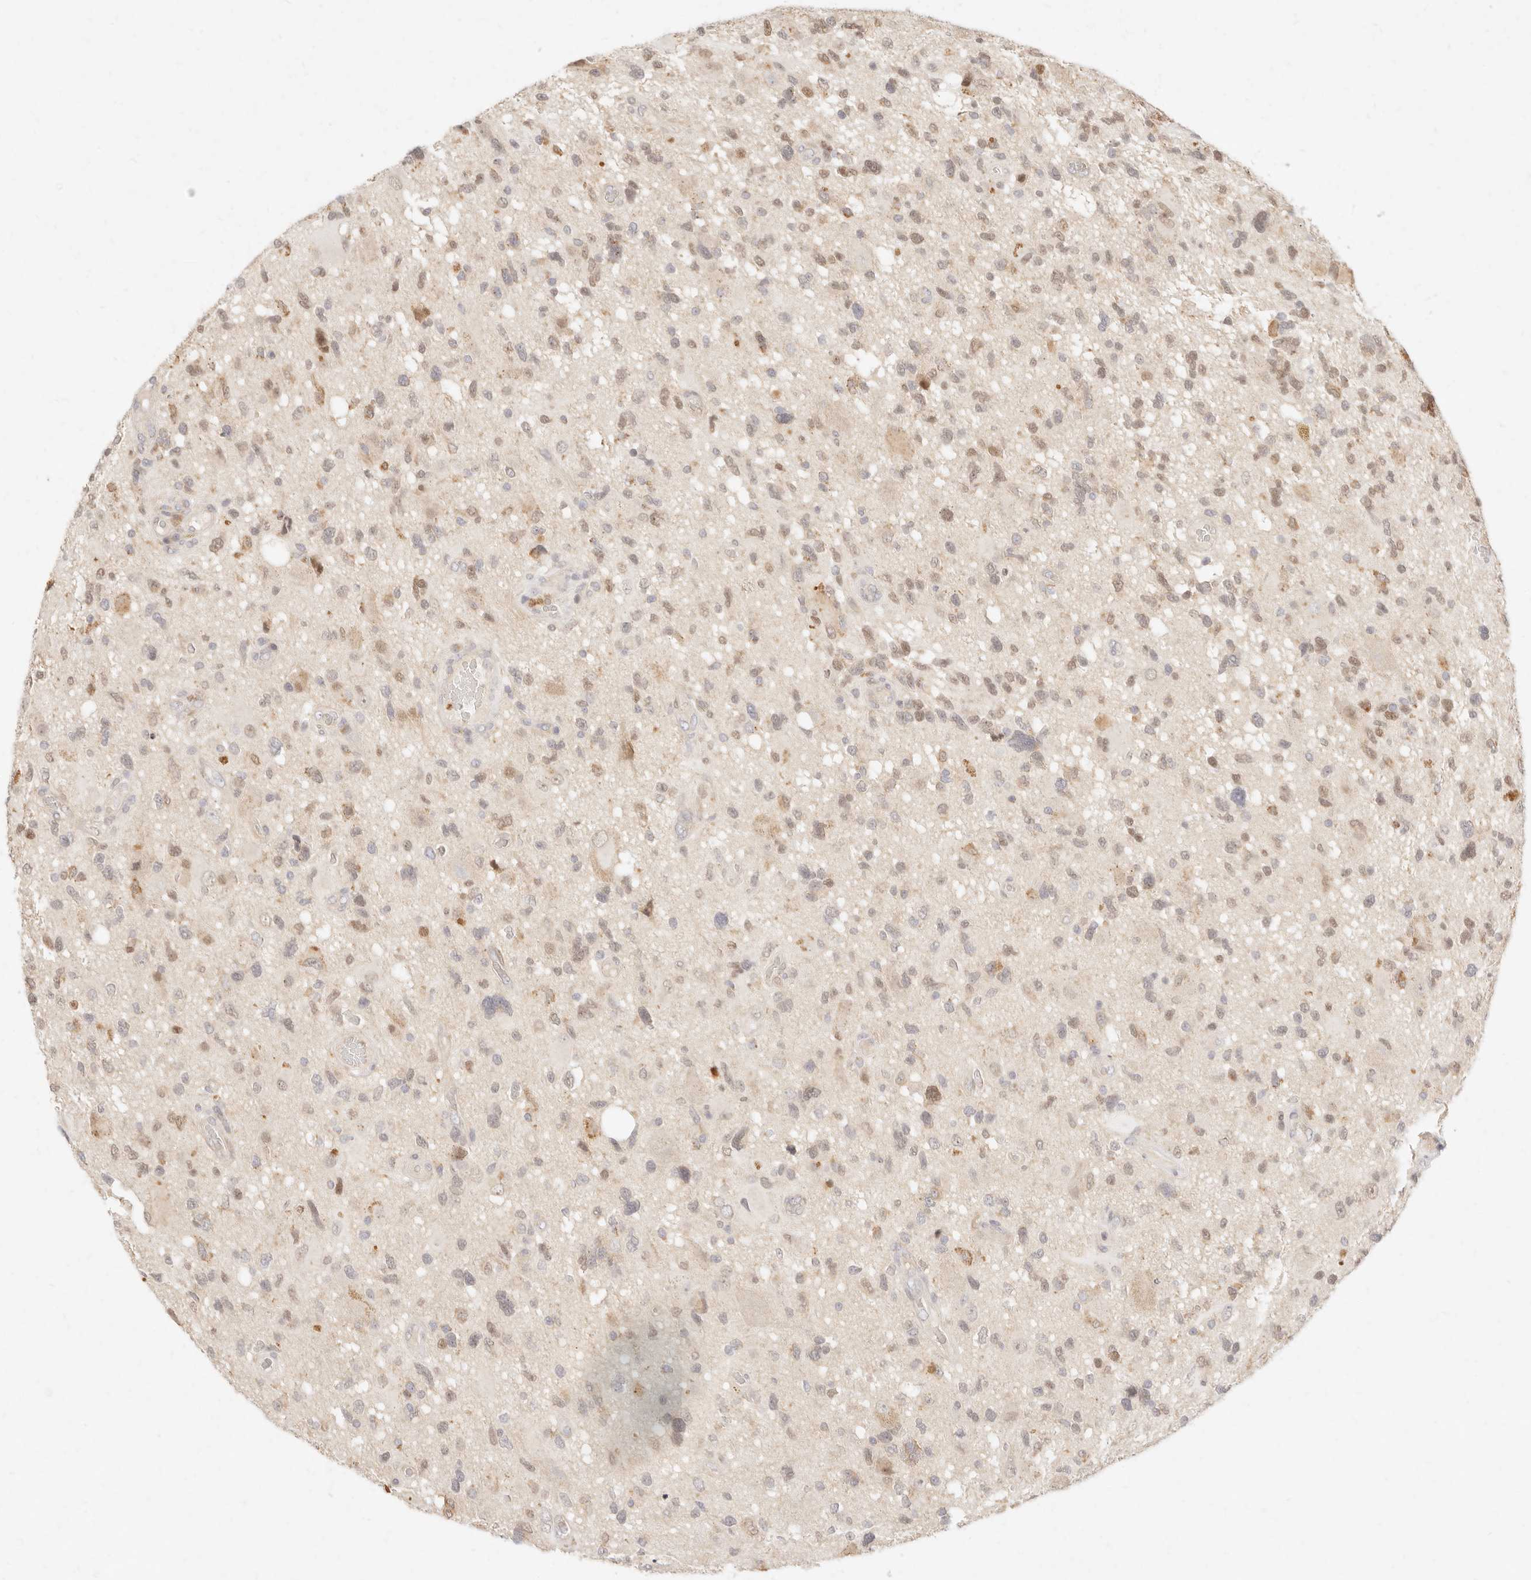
{"staining": {"intensity": "weak", "quantity": "25%-75%", "location": "nuclear"}, "tissue": "glioma", "cell_type": "Tumor cells", "image_type": "cancer", "snomed": [{"axis": "morphology", "description": "Glioma, malignant, High grade"}, {"axis": "topography", "description": "Brain"}], "caption": "Immunohistochemistry (IHC) (DAB) staining of glioma displays weak nuclear protein expression in approximately 25%-75% of tumor cells.", "gene": "ASCL3", "patient": {"sex": "male", "age": 33}}